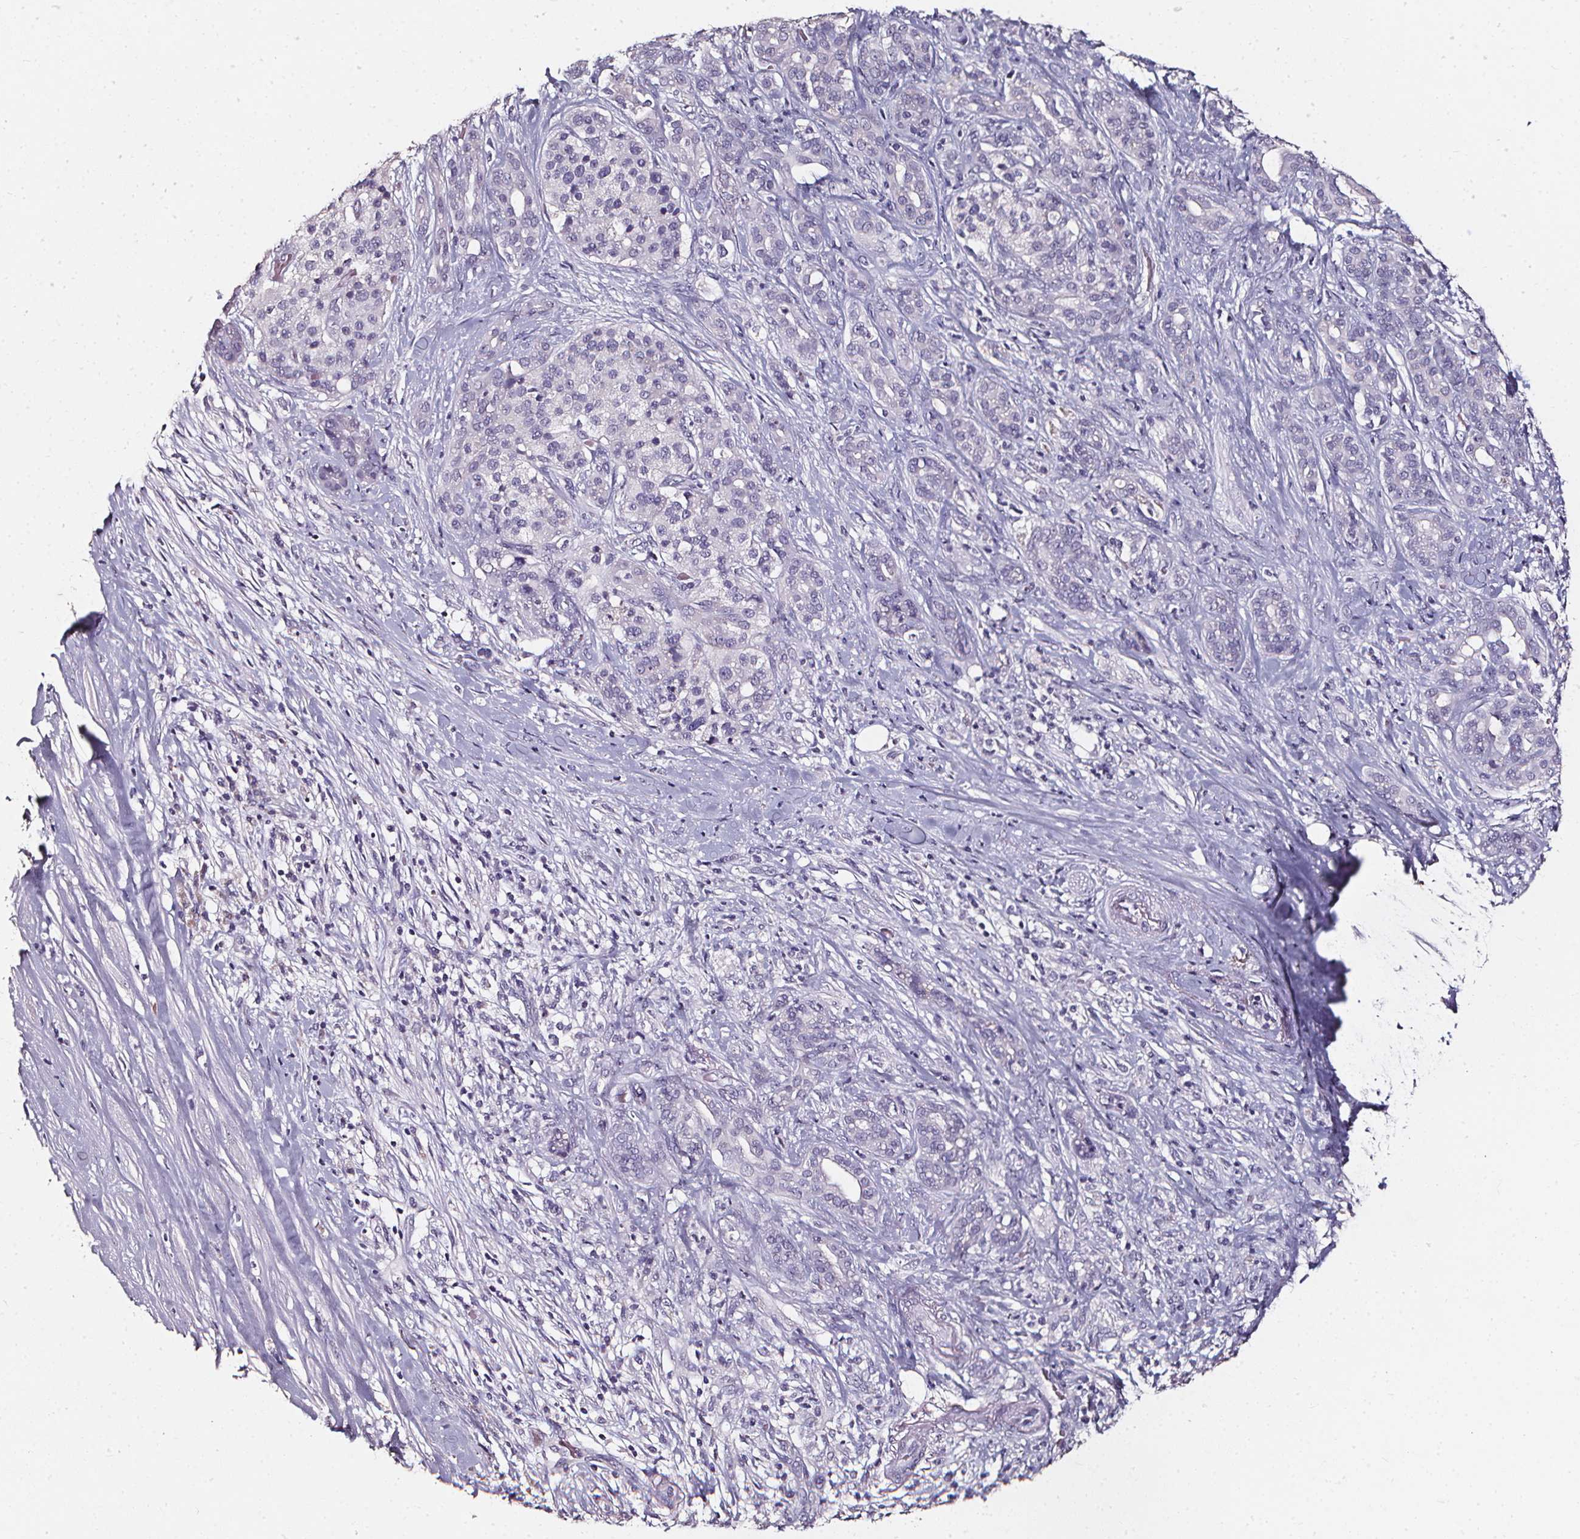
{"staining": {"intensity": "negative", "quantity": "none", "location": "none"}, "tissue": "pancreatic cancer", "cell_type": "Tumor cells", "image_type": "cancer", "snomed": [{"axis": "morphology", "description": "Normal tissue, NOS"}, {"axis": "morphology", "description": "Inflammation, NOS"}, {"axis": "morphology", "description": "Adenocarcinoma, NOS"}, {"axis": "topography", "description": "Pancreas"}], "caption": "Human pancreatic adenocarcinoma stained for a protein using immunohistochemistry (IHC) displays no positivity in tumor cells.", "gene": "DEFA5", "patient": {"sex": "male", "age": 57}}